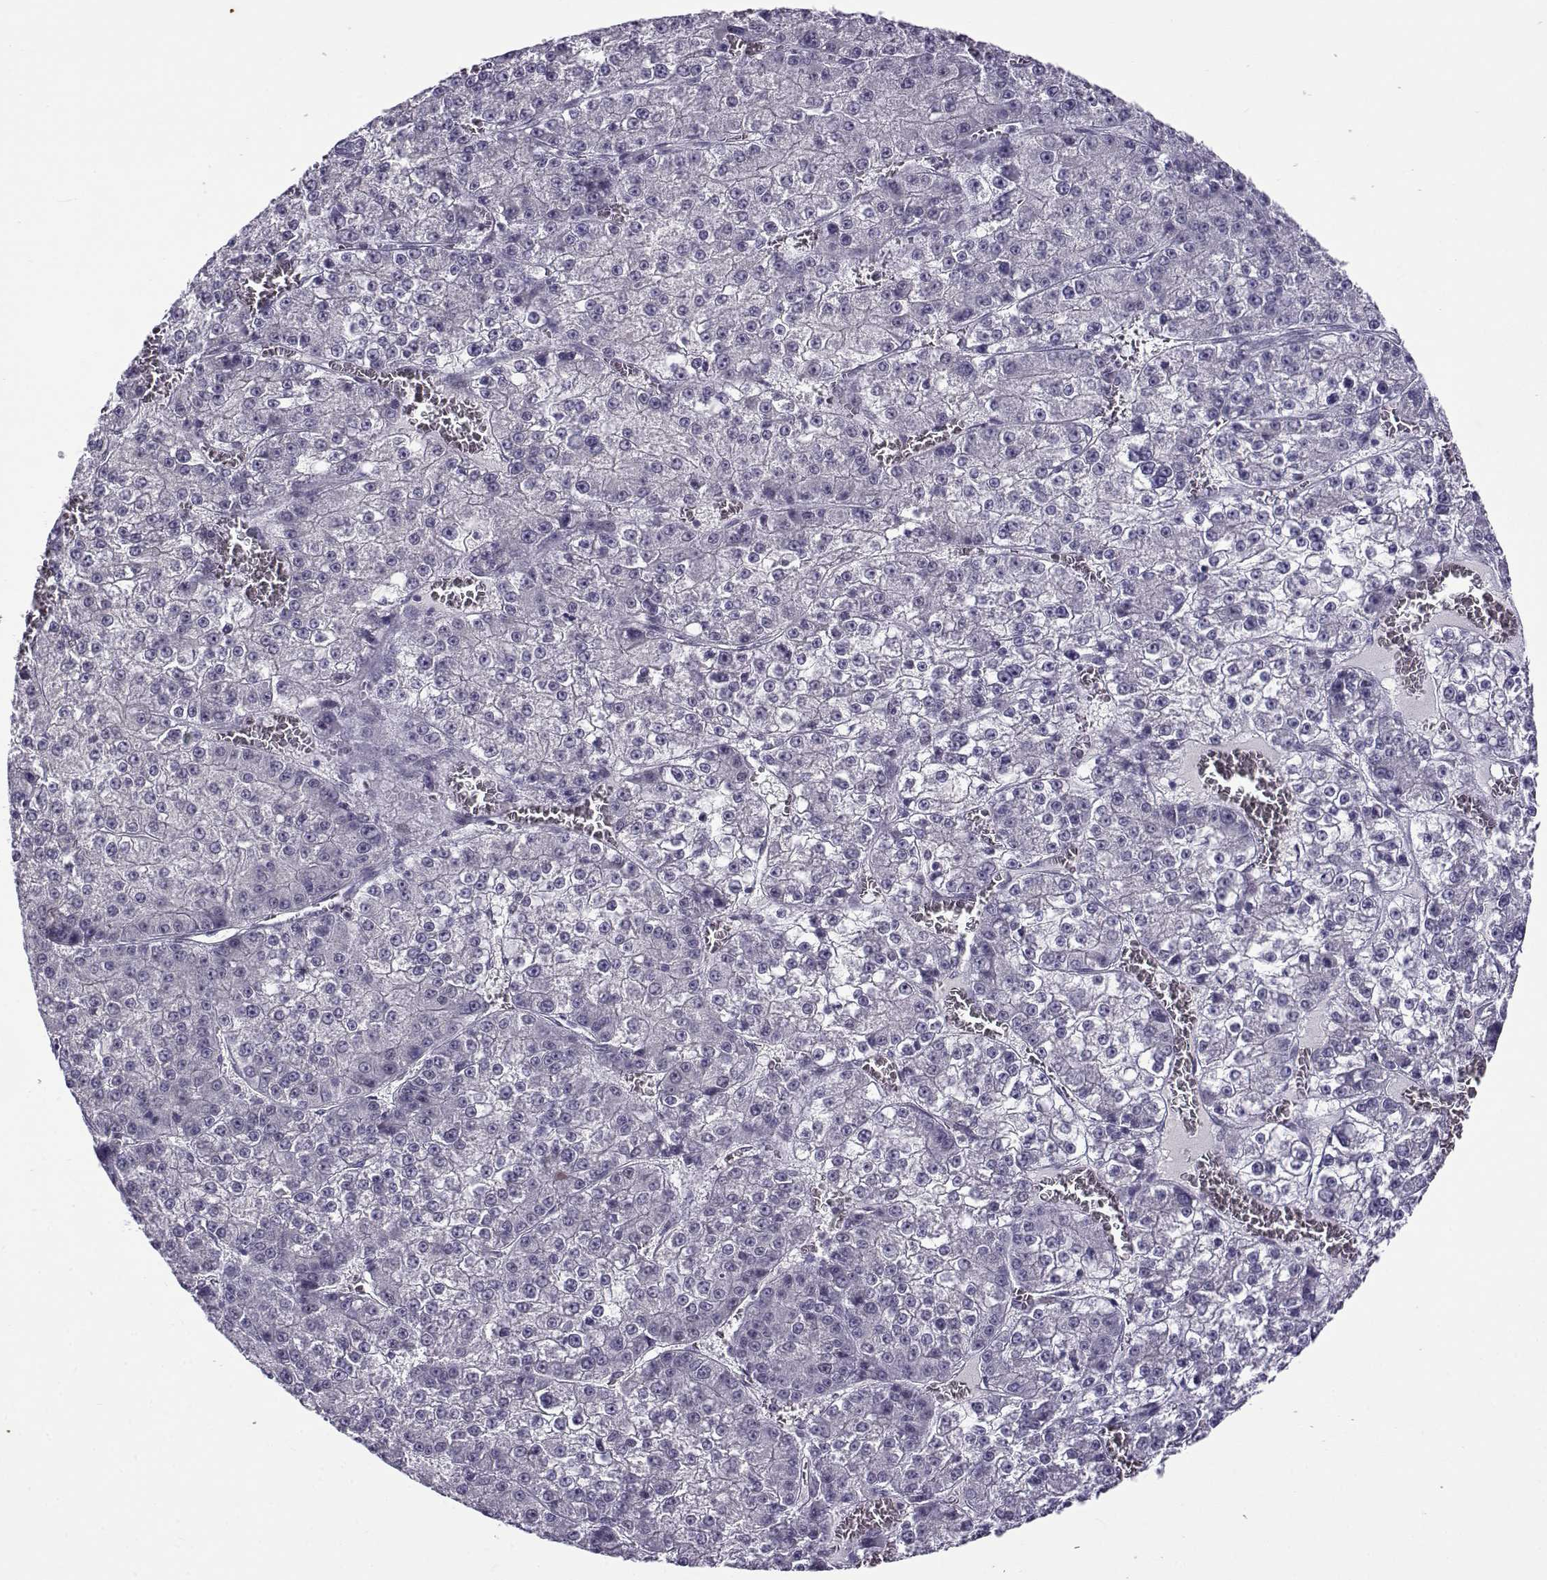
{"staining": {"intensity": "negative", "quantity": "none", "location": "none"}, "tissue": "liver cancer", "cell_type": "Tumor cells", "image_type": "cancer", "snomed": [{"axis": "morphology", "description": "Carcinoma, Hepatocellular, NOS"}, {"axis": "topography", "description": "Liver"}], "caption": "Protein analysis of hepatocellular carcinoma (liver) shows no significant staining in tumor cells.", "gene": "BACH1", "patient": {"sex": "female", "age": 73}}